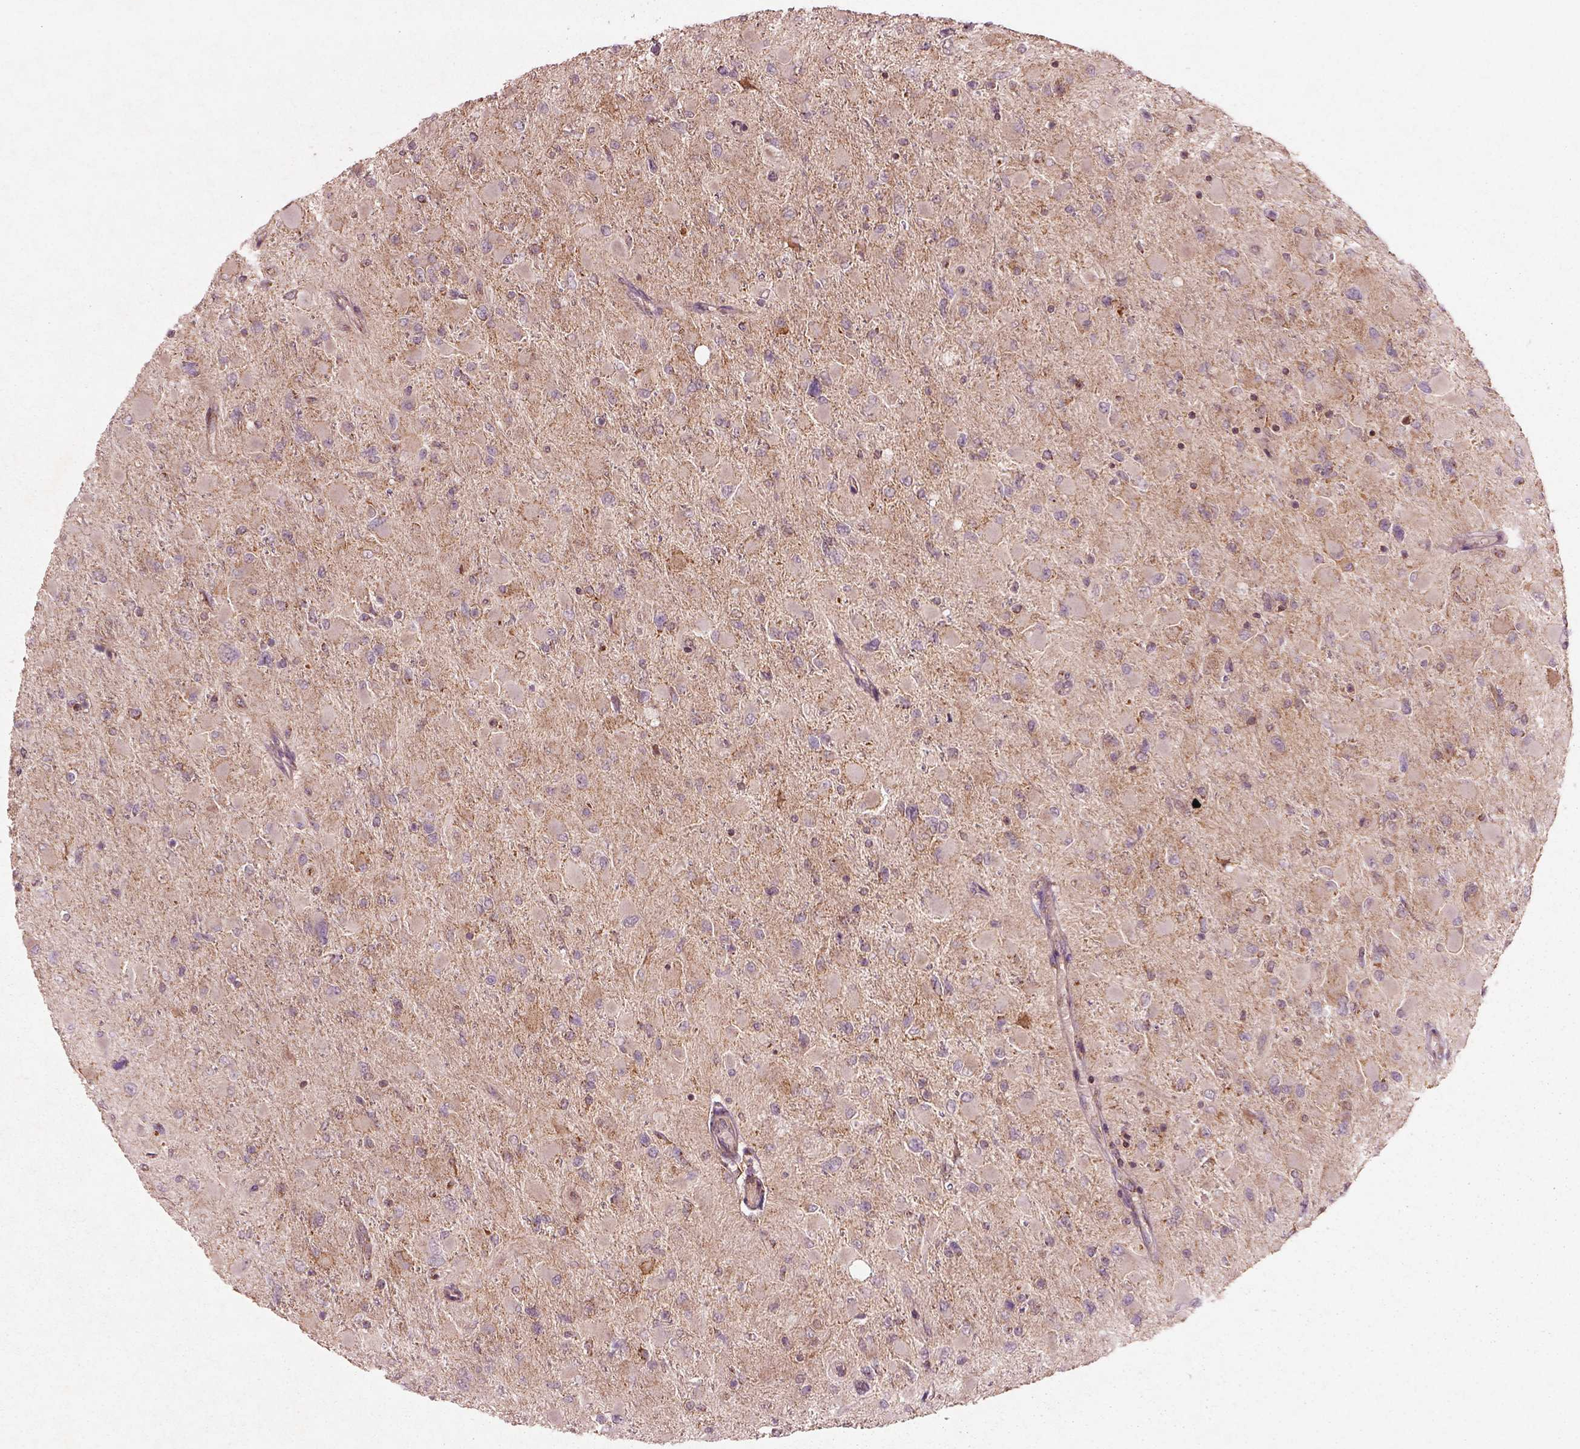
{"staining": {"intensity": "negative", "quantity": "none", "location": "none"}, "tissue": "glioma", "cell_type": "Tumor cells", "image_type": "cancer", "snomed": [{"axis": "morphology", "description": "Glioma, malignant, High grade"}, {"axis": "topography", "description": "Cerebral cortex"}], "caption": "Photomicrograph shows no protein expression in tumor cells of glioma tissue. (DAB IHC with hematoxylin counter stain).", "gene": "SLC25A5", "patient": {"sex": "female", "age": 36}}